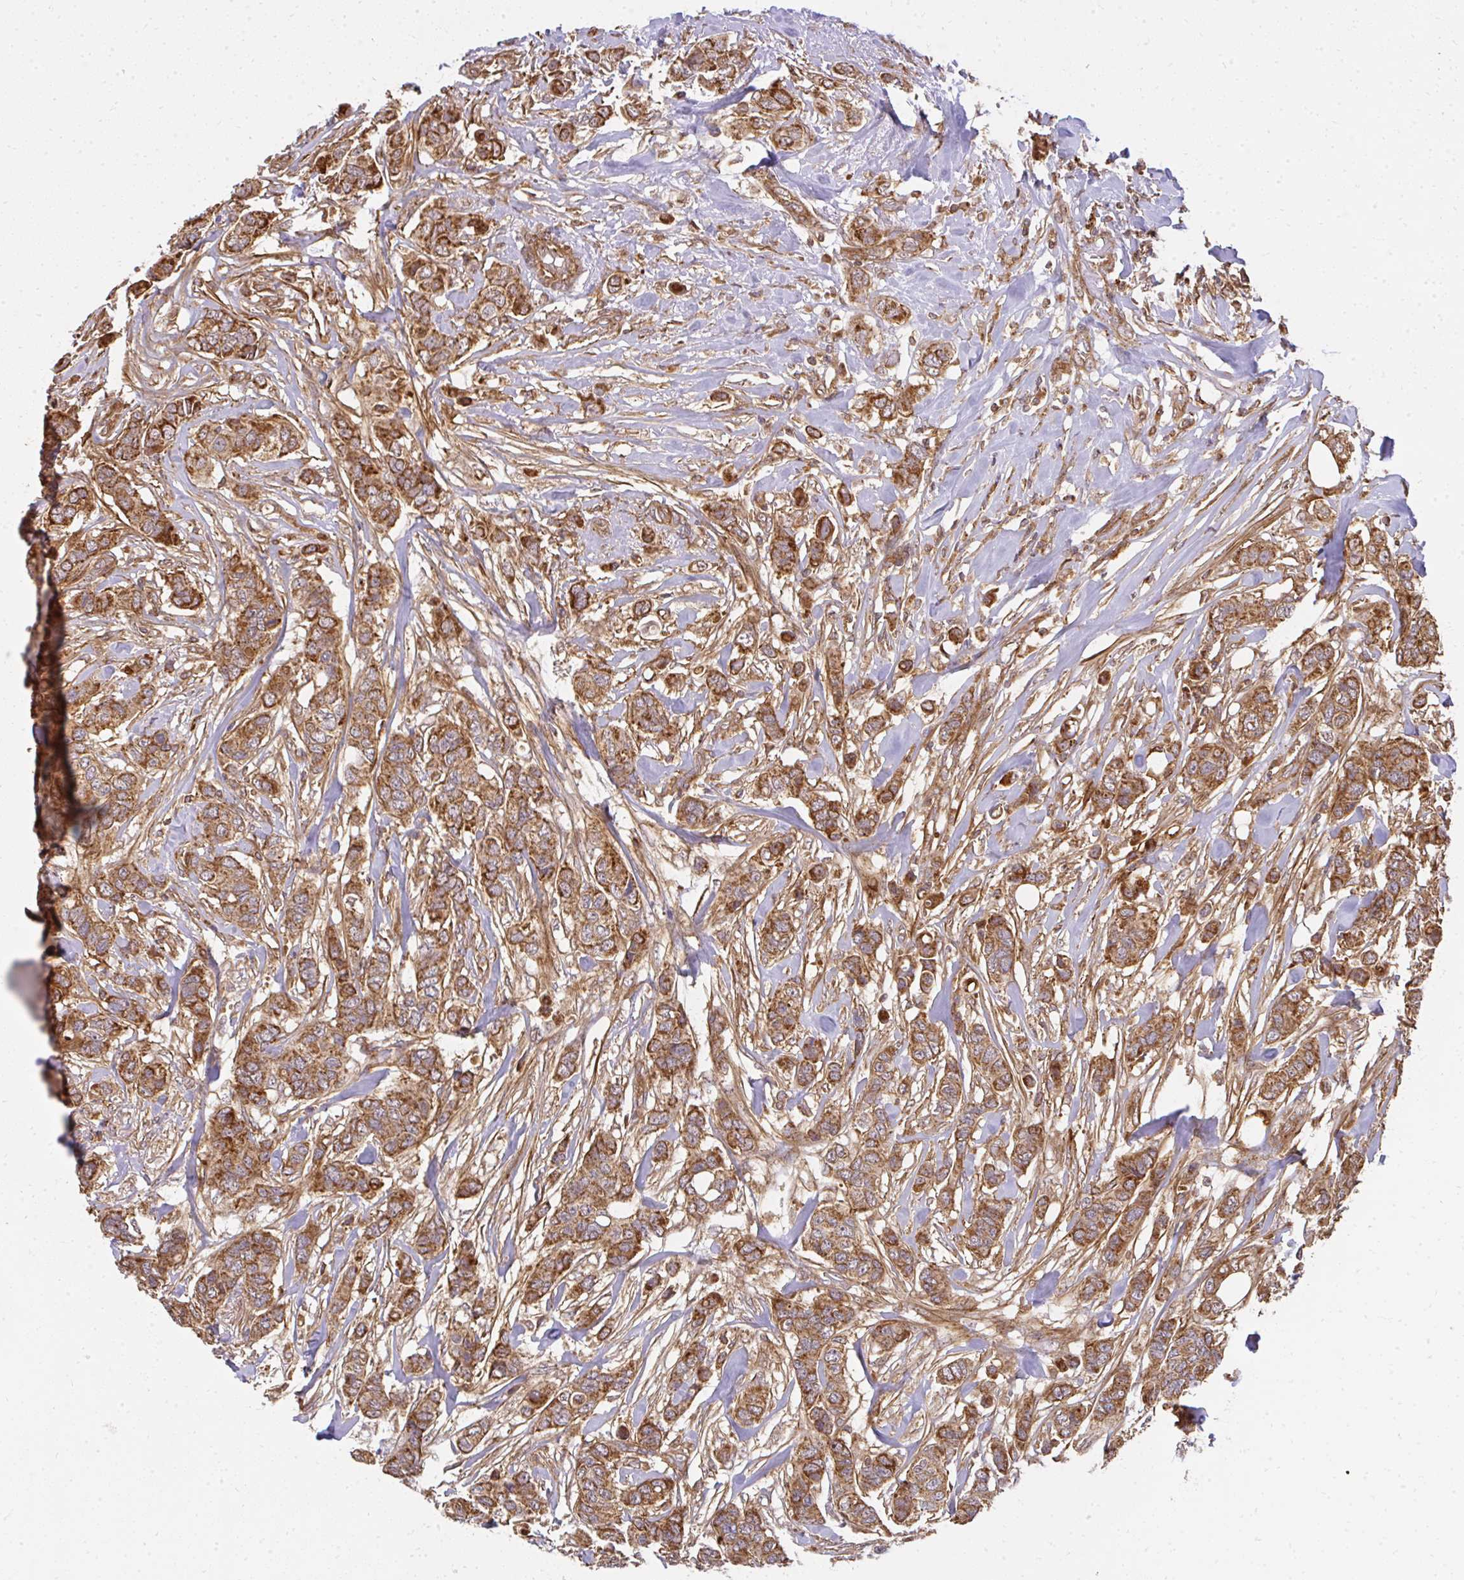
{"staining": {"intensity": "strong", "quantity": ">75%", "location": "cytoplasmic/membranous"}, "tissue": "breast cancer", "cell_type": "Tumor cells", "image_type": "cancer", "snomed": [{"axis": "morphology", "description": "Lobular carcinoma"}, {"axis": "topography", "description": "Breast"}], "caption": "This histopathology image shows IHC staining of breast cancer (lobular carcinoma), with high strong cytoplasmic/membranous positivity in approximately >75% of tumor cells.", "gene": "GNS", "patient": {"sex": "female", "age": 51}}